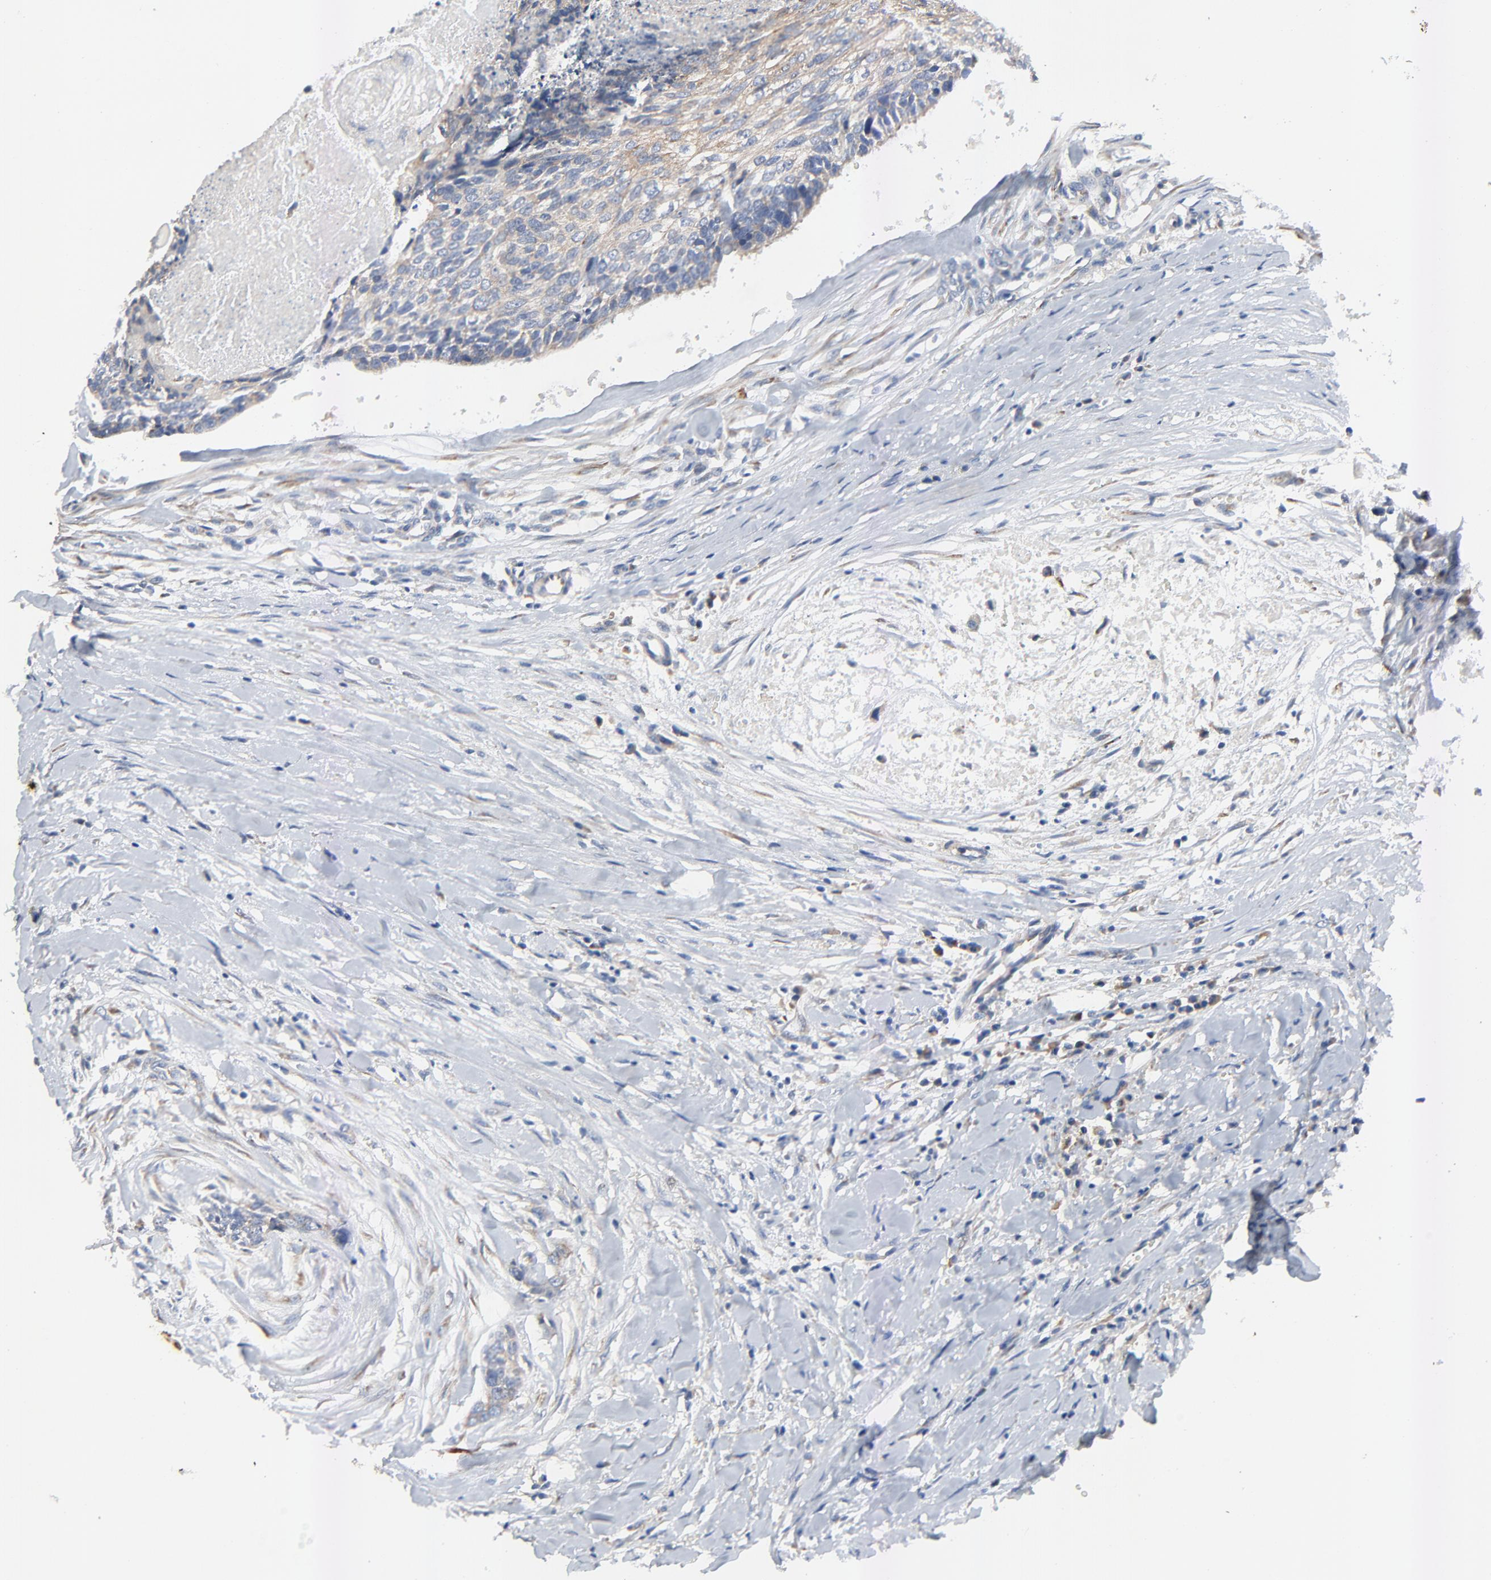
{"staining": {"intensity": "weak", "quantity": "25%-75%", "location": "cytoplasmic/membranous"}, "tissue": "head and neck cancer", "cell_type": "Tumor cells", "image_type": "cancer", "snomed": [{"axis": "morphology", "description": "Squamous cell carcinoma, NOS"}, {"axis": "topography", "description": "Salivary gland"}, {"axis": "topography", "description": "Head-Neck"}], "caption": "The photomicrograph displays a brown stain indicating the presence of a protein in the cytoplasmic/membranous of tumor cells in head and neck cancer (squamous cell carcinoma).", "gene": "VAV2", "patient": {"sex": "male", "age": 70}}